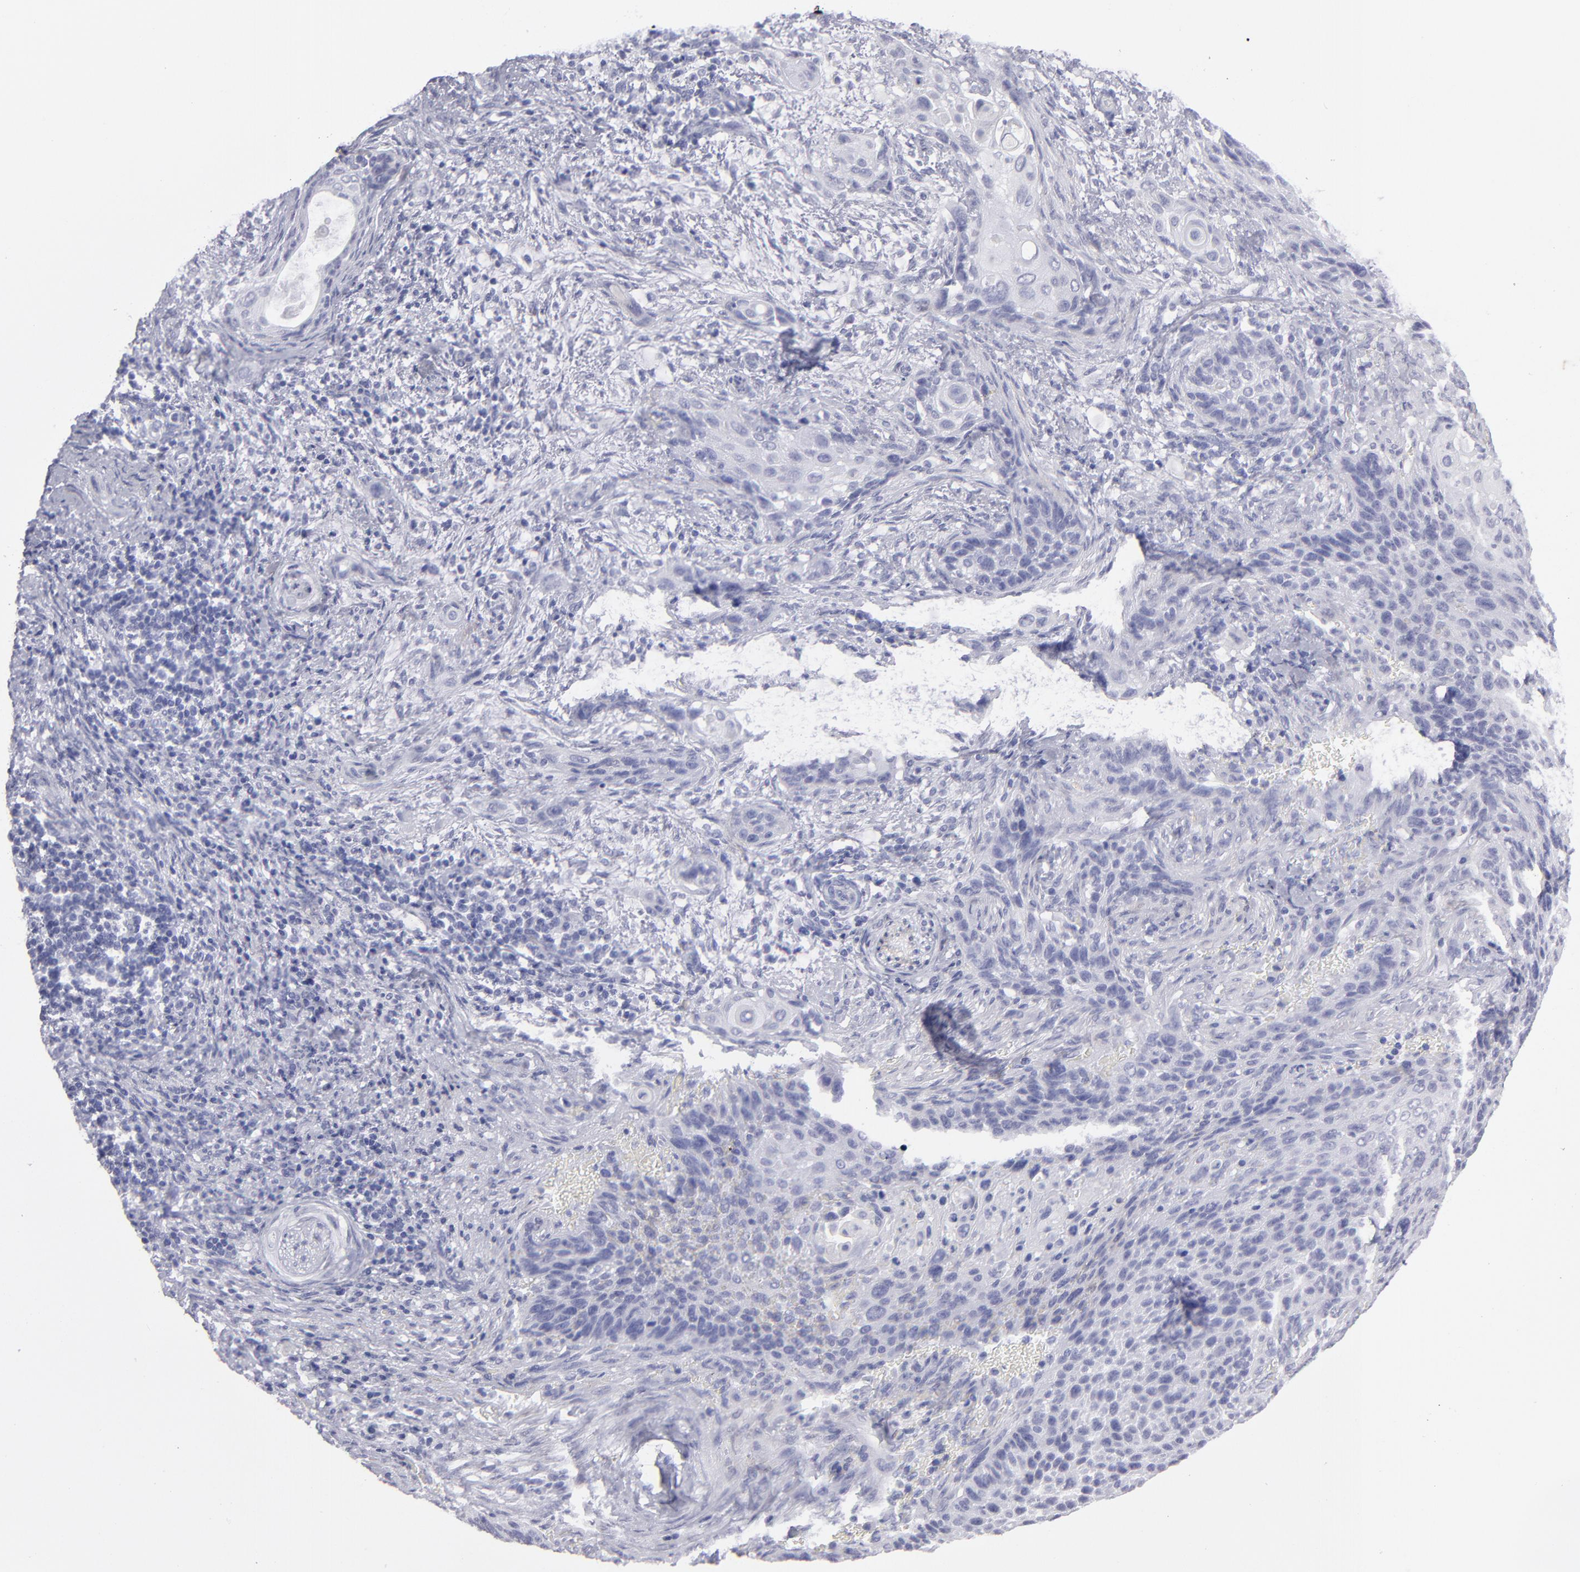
{"staining": {"intensity": "negative", "quantity": "none", "location": "none"}, "tissue": "cervical cancer", "cell_type": "Tumor cells", "image_type": "cancer", "snomed": [{"axis": "morphology", "description": "Squamous cell carcinoma, NOS"}, {"axis": "topography", "description": "Cervix"}], "caption": "Tumor cells show no significant expression in squamous cell carcinoma (cervical).", "gene": "ALDOB", "patient": {"sex": "female", "age": 33}}